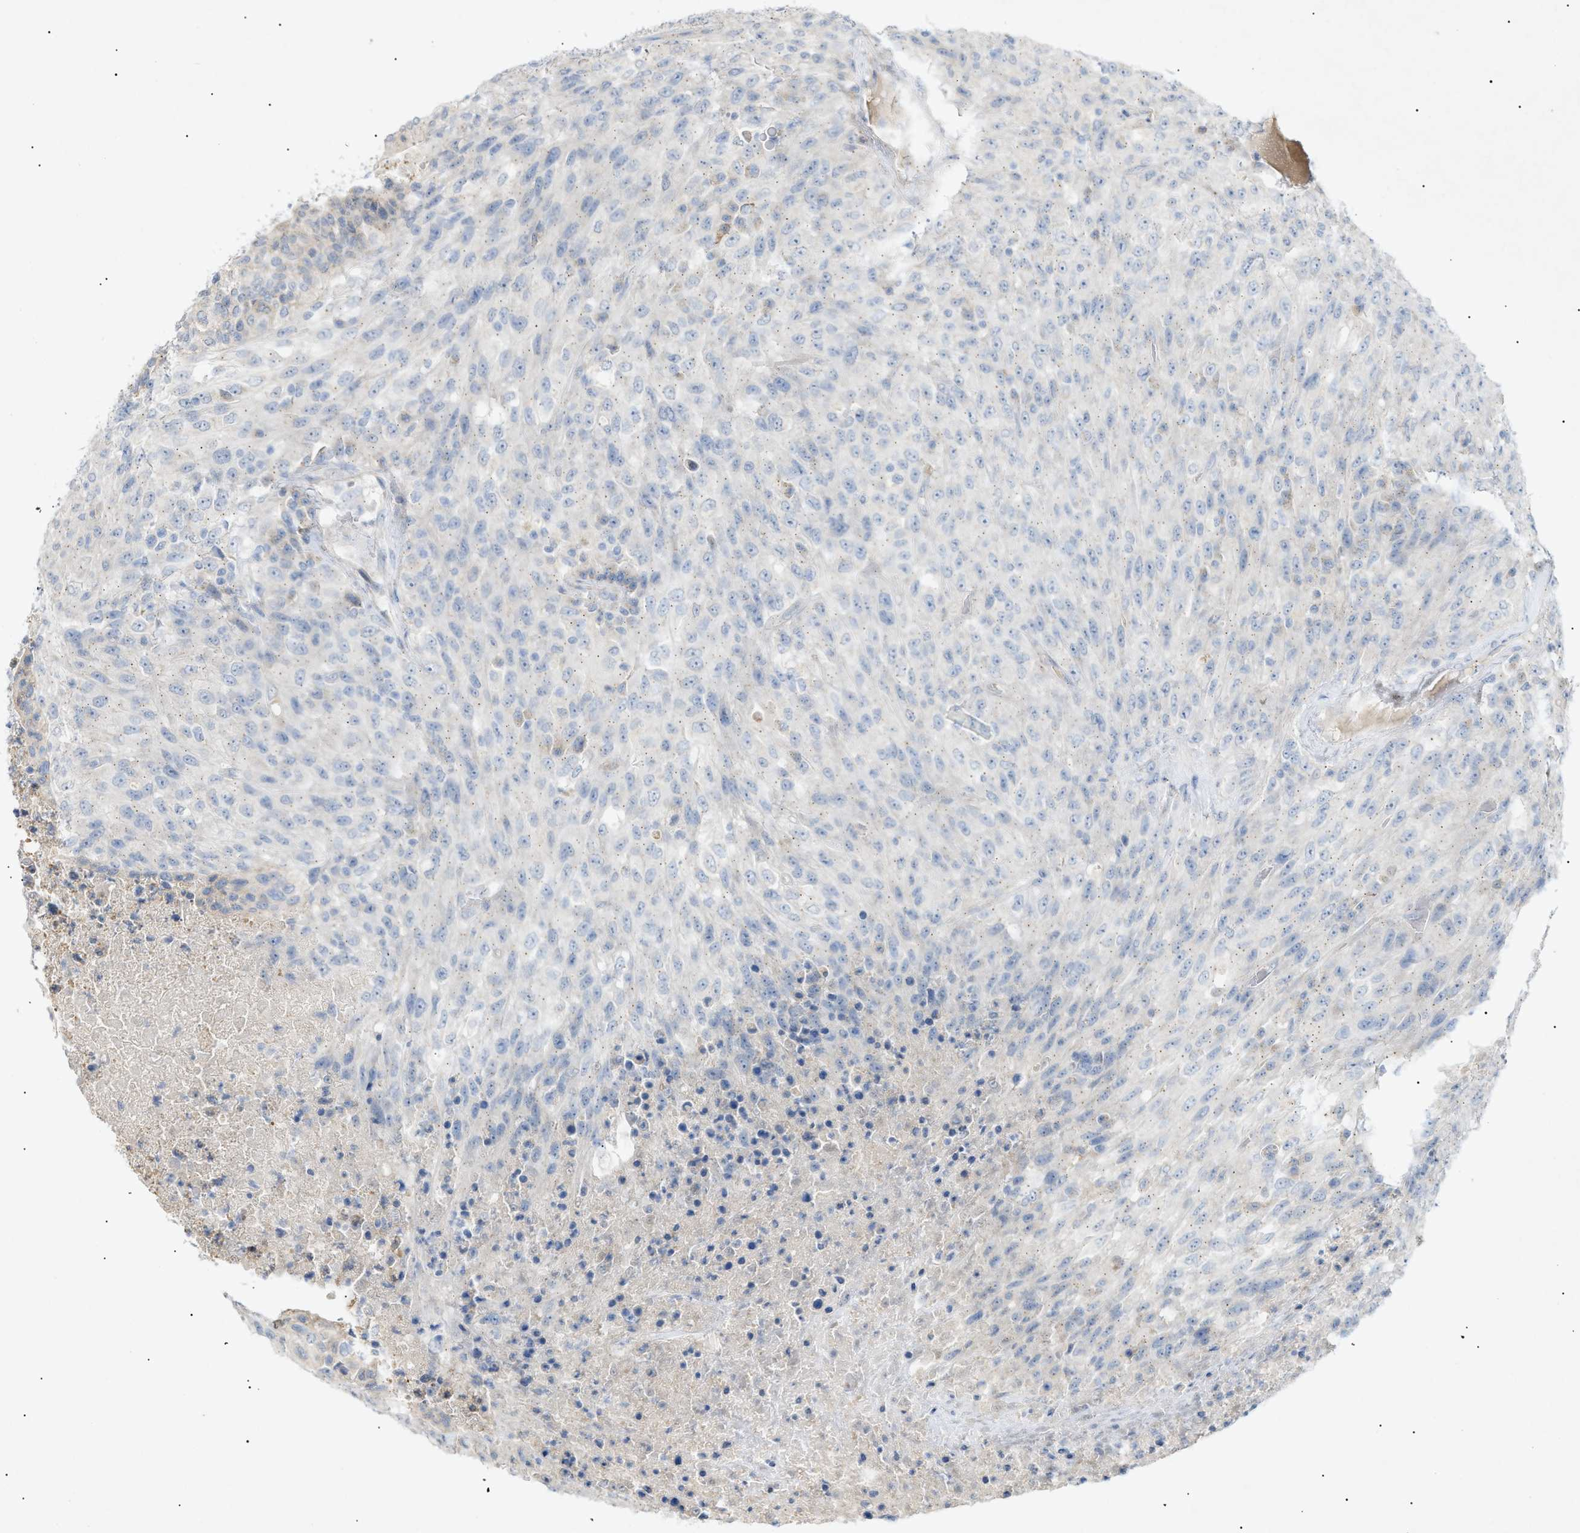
{"staining": {"intensity": "negative", "quantity": "none", "location": "none"}, "tissue": "urothelial cancer", "cell_type": "Tumor cells", "image_type": "cancer", "snomed": [{"axis": "morphology", "description": "Urothelial carcinoma, High grade"}, {"axis": "topography", "description": "Urinary bladder"}], "caption": "Tumor cells show no significant positivity in high-grade urothelial carcinoma. The staining was performed using DAB (3,3'-diaminobenzidine) to visualize the protein expression in brown, while the nuclei were stained in blue with hematoxylin (Magnification: 20x).", "gene": "SLC25A31", "patient": {"sex": "male", "age": 66}}